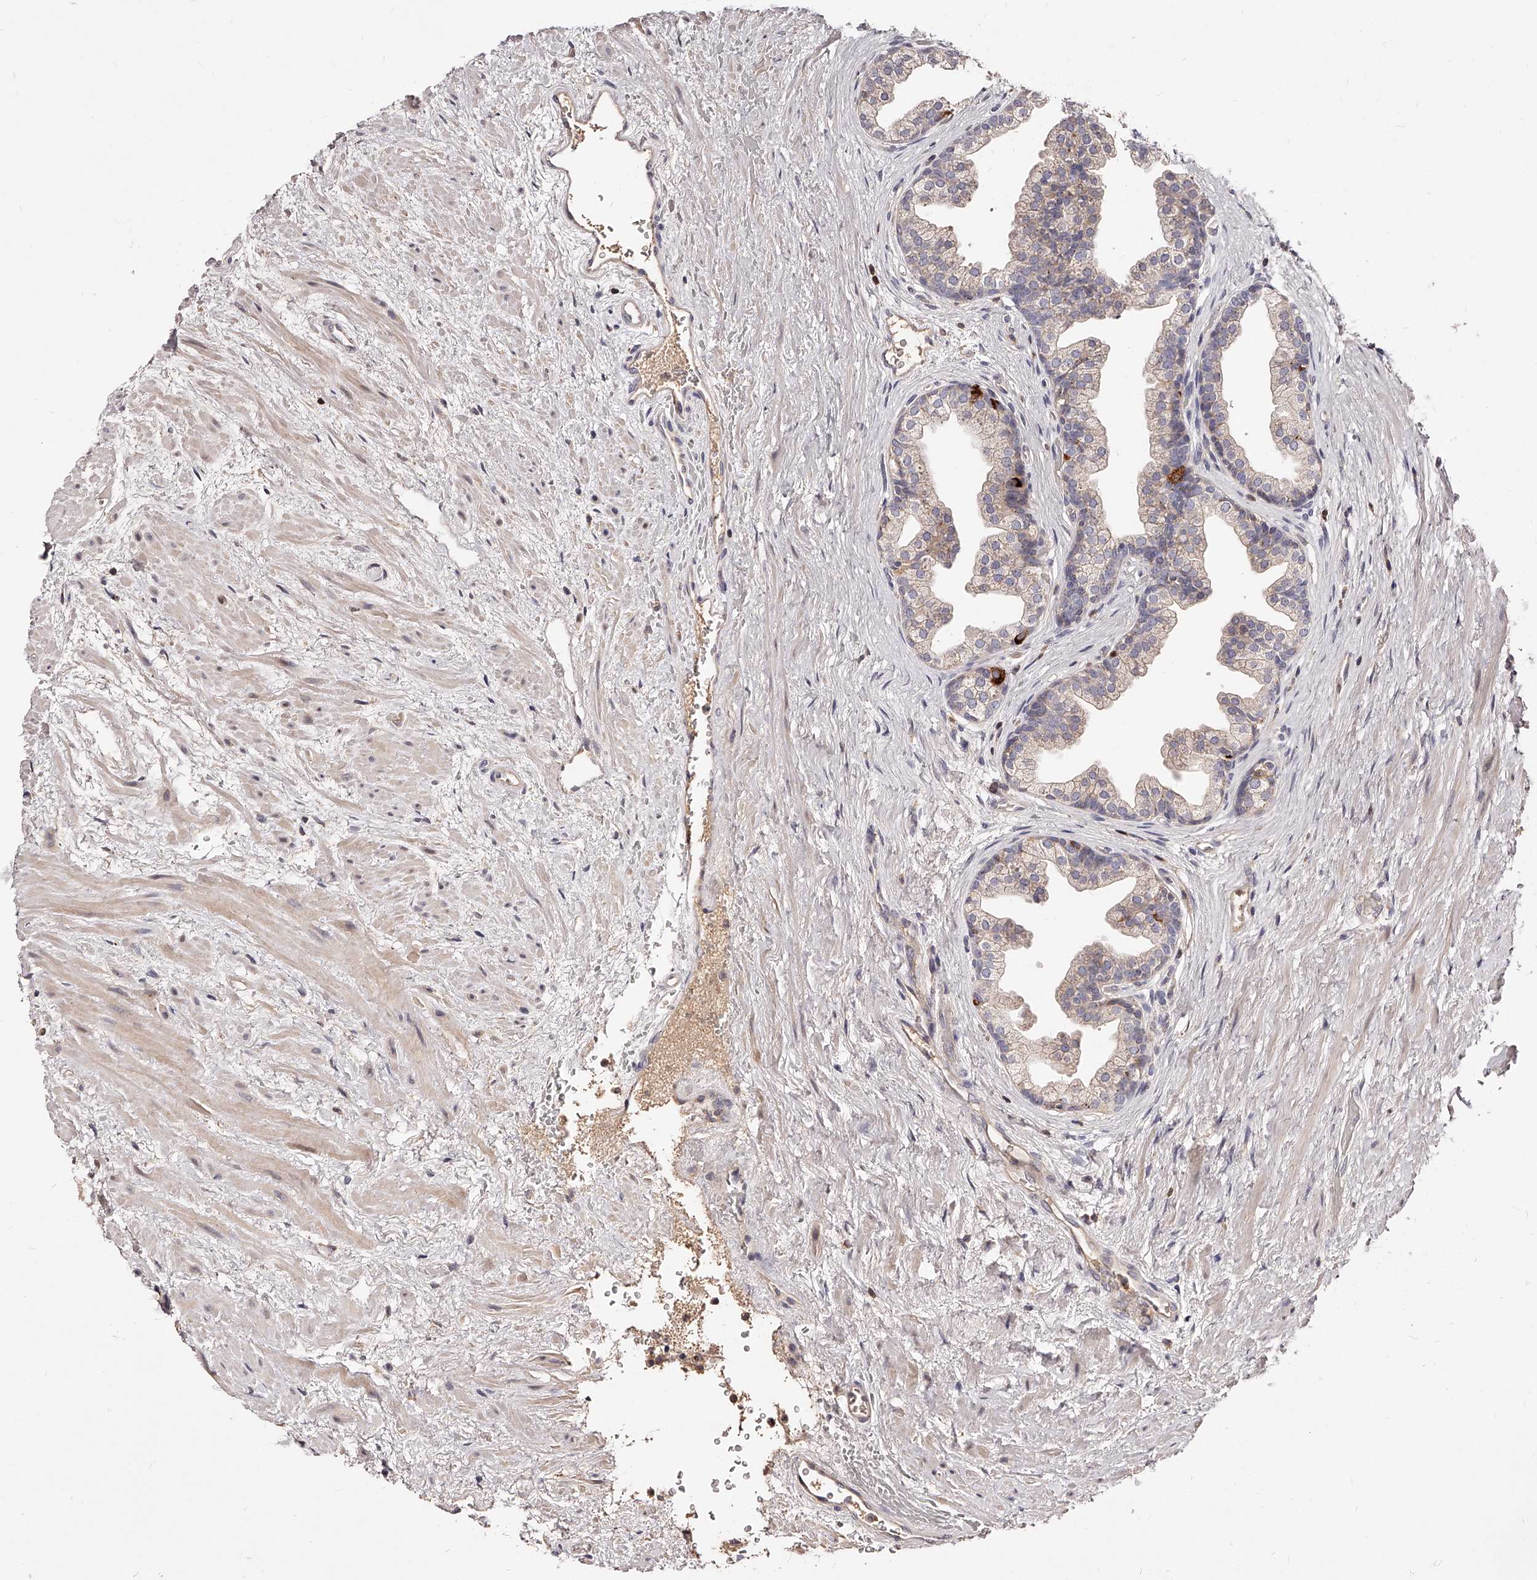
{"staining": {"intensity": "weak", "quantity": "<25%", "location": "cytoplasmic/membranous"}, "tissue": "prostate", "cell_type": "Glandular cells", "image_type": "normal", "snomed": [{"axis": "morphology", "description": "Normal tissue, NOS"}, {"axis": "topography", "description": "Prostate"}], "caption": "Immunohistochemistry image of normal prostate: prostate stained with DAB demonstrates no significant protein staining in glandular cells.", "gene": "PHACTR1", "patient": {"sex": "male", "age": 48}}